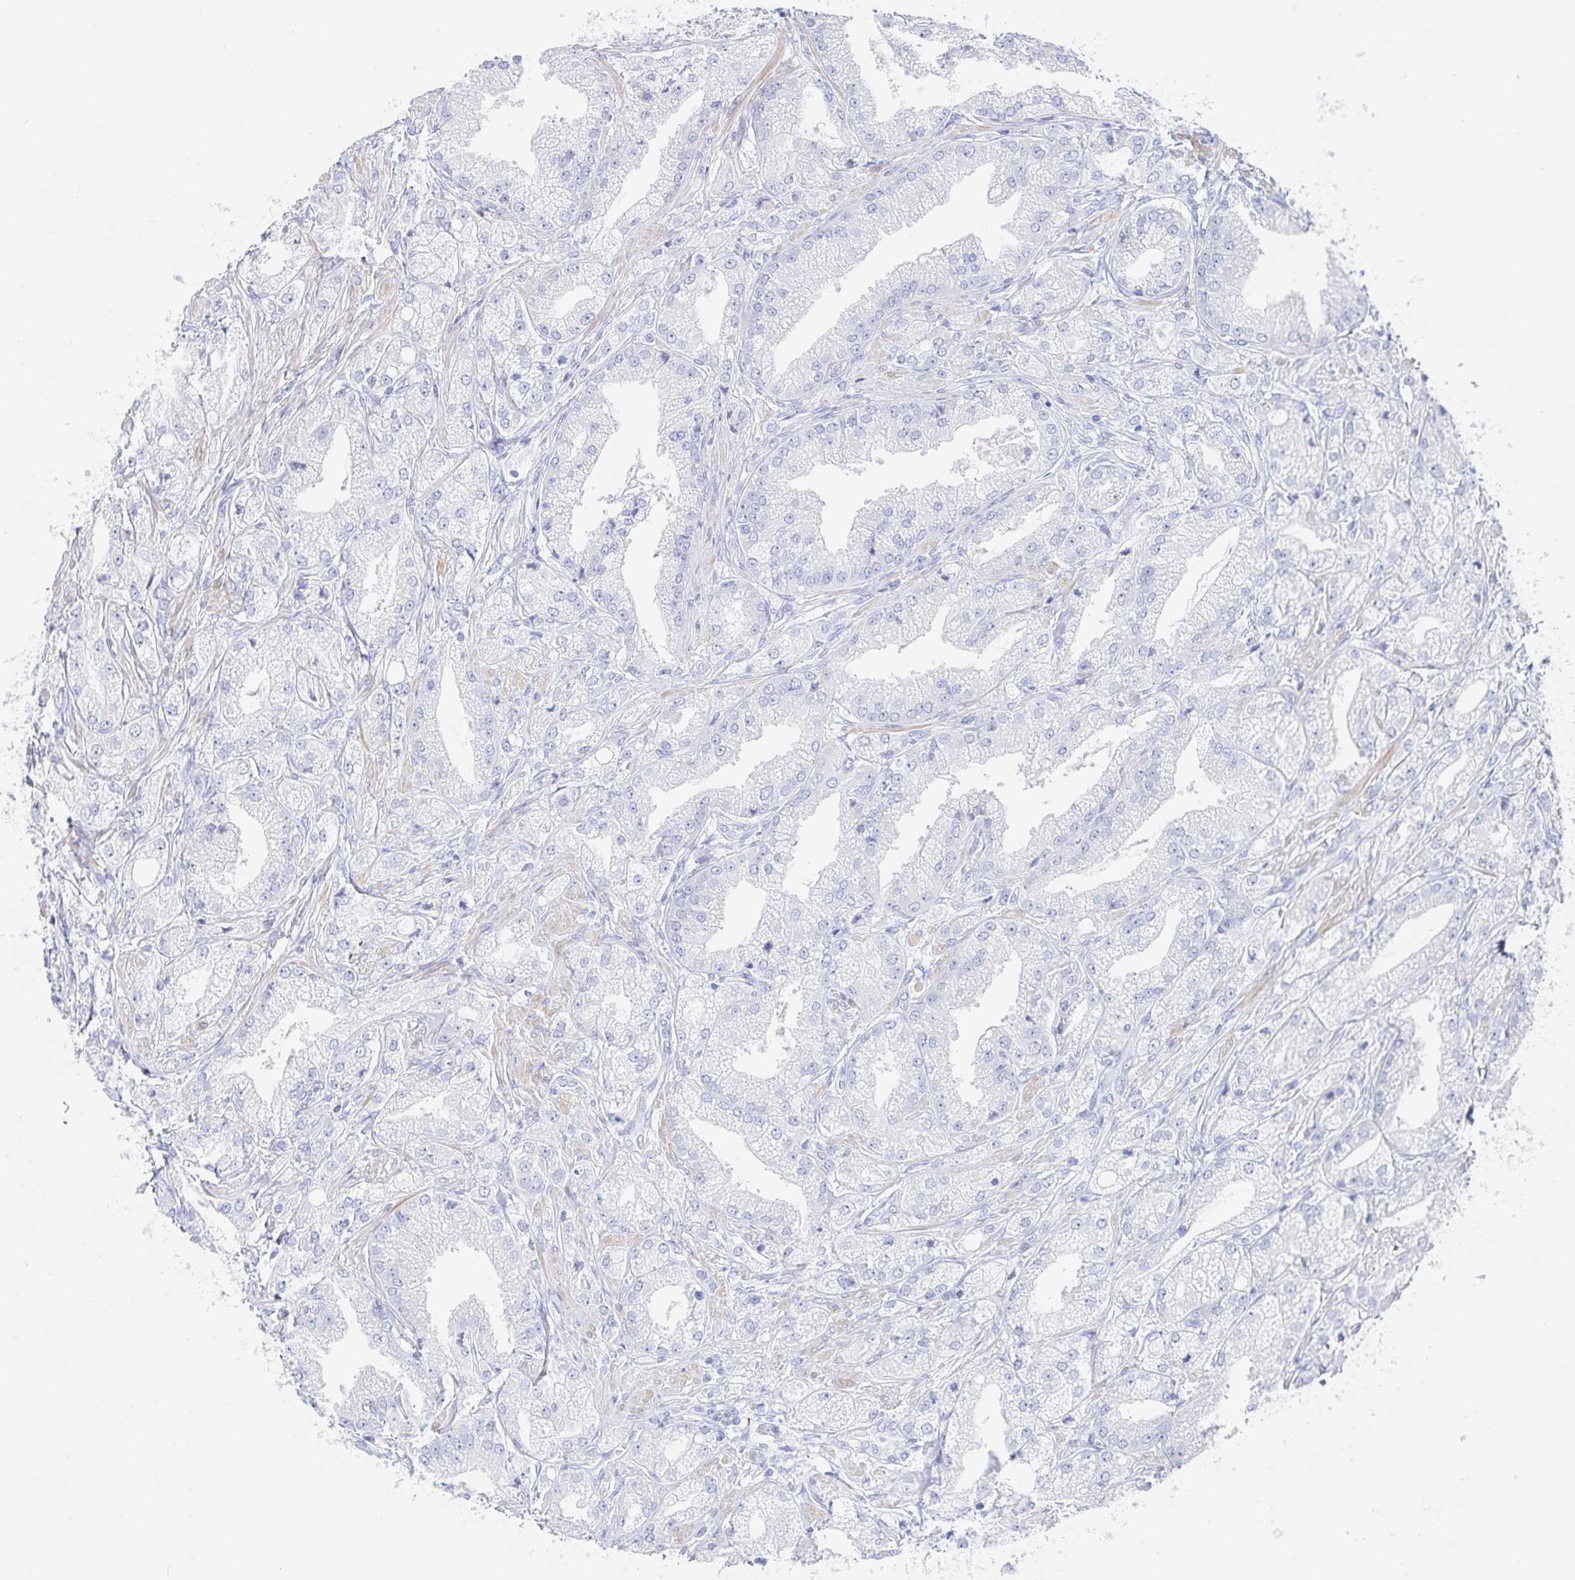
{"staining": {"intensity": "negative", "quantity": "none", "location": "none"}, "tissue": "prostate cancer", "cell_type": "Tumor cells", "image_type": "cancer", "snomed": [{"axis": "morphology", "description": "Adenocarcinoma, High grade"}, {"axis": "topography", "description": "Prostate"}], "caption": "Immunohistochemistry micrograph of neoplastic tissue: human prostate high-grade adenocarcinoma stained with DAB (3,3'-diaminobenzidine) displays no significant protein expression in tumor cells. Nuclei are stained in blue.", "gene": "PACSIN1", "patient": {"sex": "male", "age": 61}}